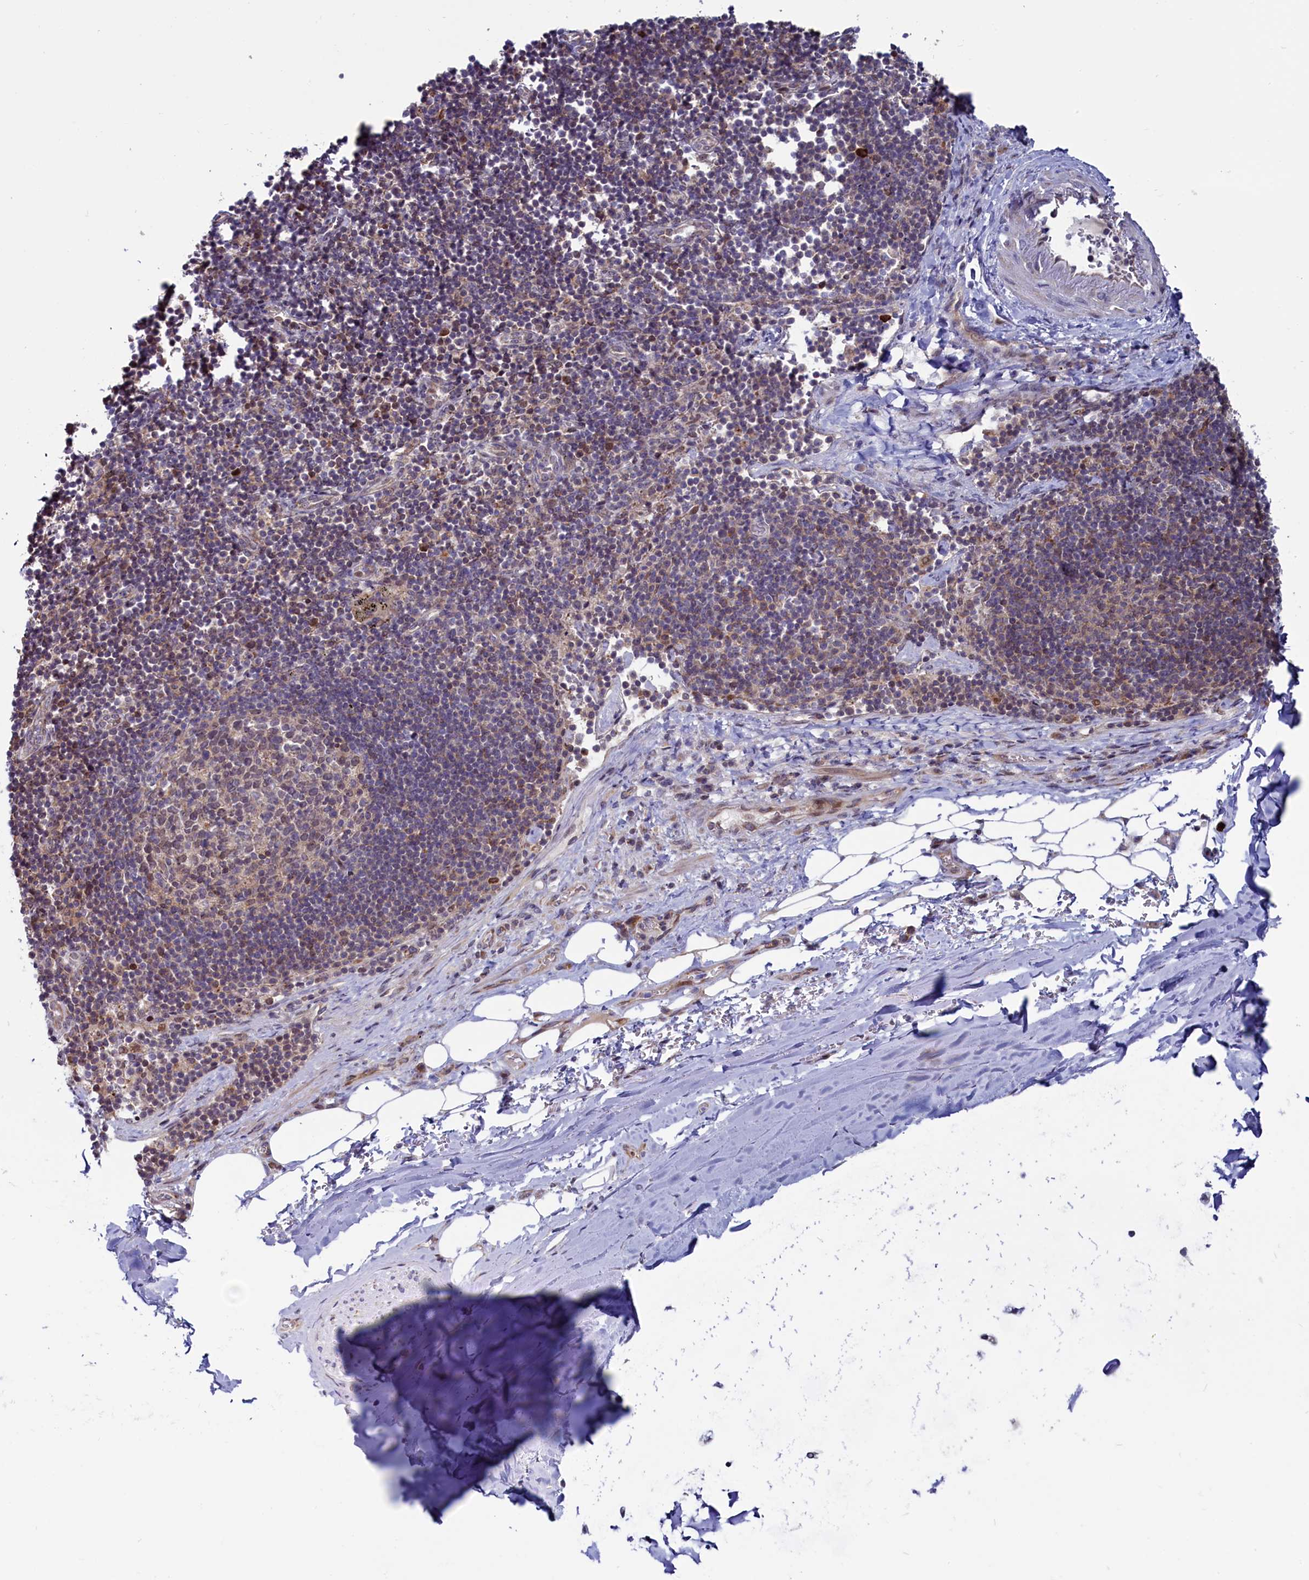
{"staining": {"intensity": "negative", "quantity": "none", "location": "none"}, "tissue": "adipose tissue", "cell_type": "Adipocytes", "image_type": "normal", "snomed": [{"axis": "morphology", "description": "Normal tissue, NOS"}, {"axis": "topography", "description": "Lymph node"}, {"axis": "topography", "description": "Cartilage tissue"}, {"axis": "topography", "description": "Bronchus"}], "caption": "Micrograph shows no protein staining in adipocytes of unremarkable adipose tissue. The staining was performed using DAB to visualize the protein expression in brown, while the nuclei were stained in blue with hematoxylin (Magnification: 20x).", "gene": "CIAPIN1", "patient": {"sex": "male", "age": 63}}